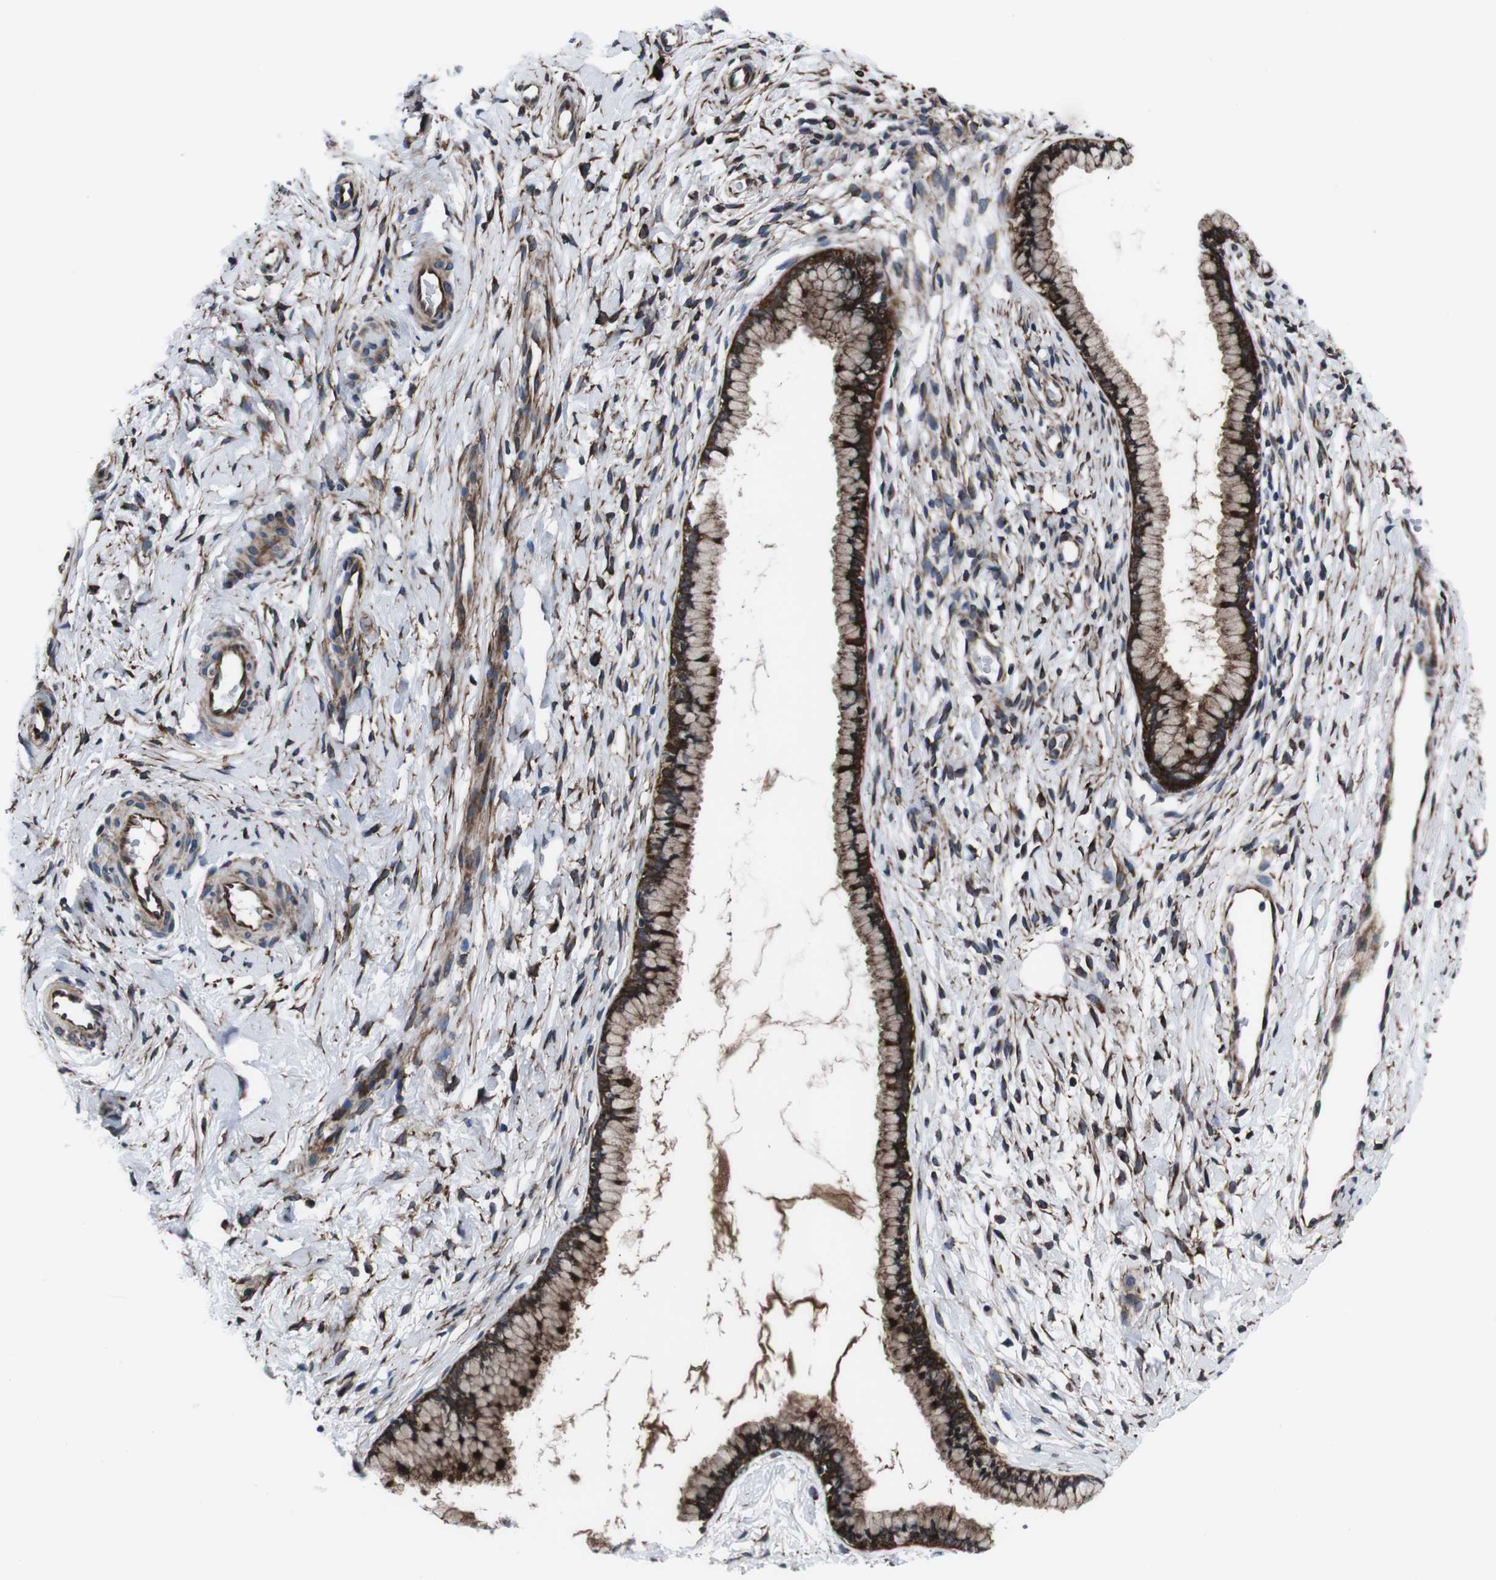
{"staining": {"intensity": "strong", "quantity": ">75%", "location": "cytoplasmic/membranous"}, "tissue": "cervix", "cell_type": "Glandular cells", "image_type": "normal", "snomed": [{"axis": "morphology", "description": "Normal tissue, NOS"}, {"axis": "topography", "description": "Cervix"}], "caption": "Immunohistochemical staining of normal cervix displays high levels of strong cytoplasmic/membranous staining in about >75% of glandular cells.", "gene": "EIF4A2", "patient": {"sex": "female", "age": 65}}